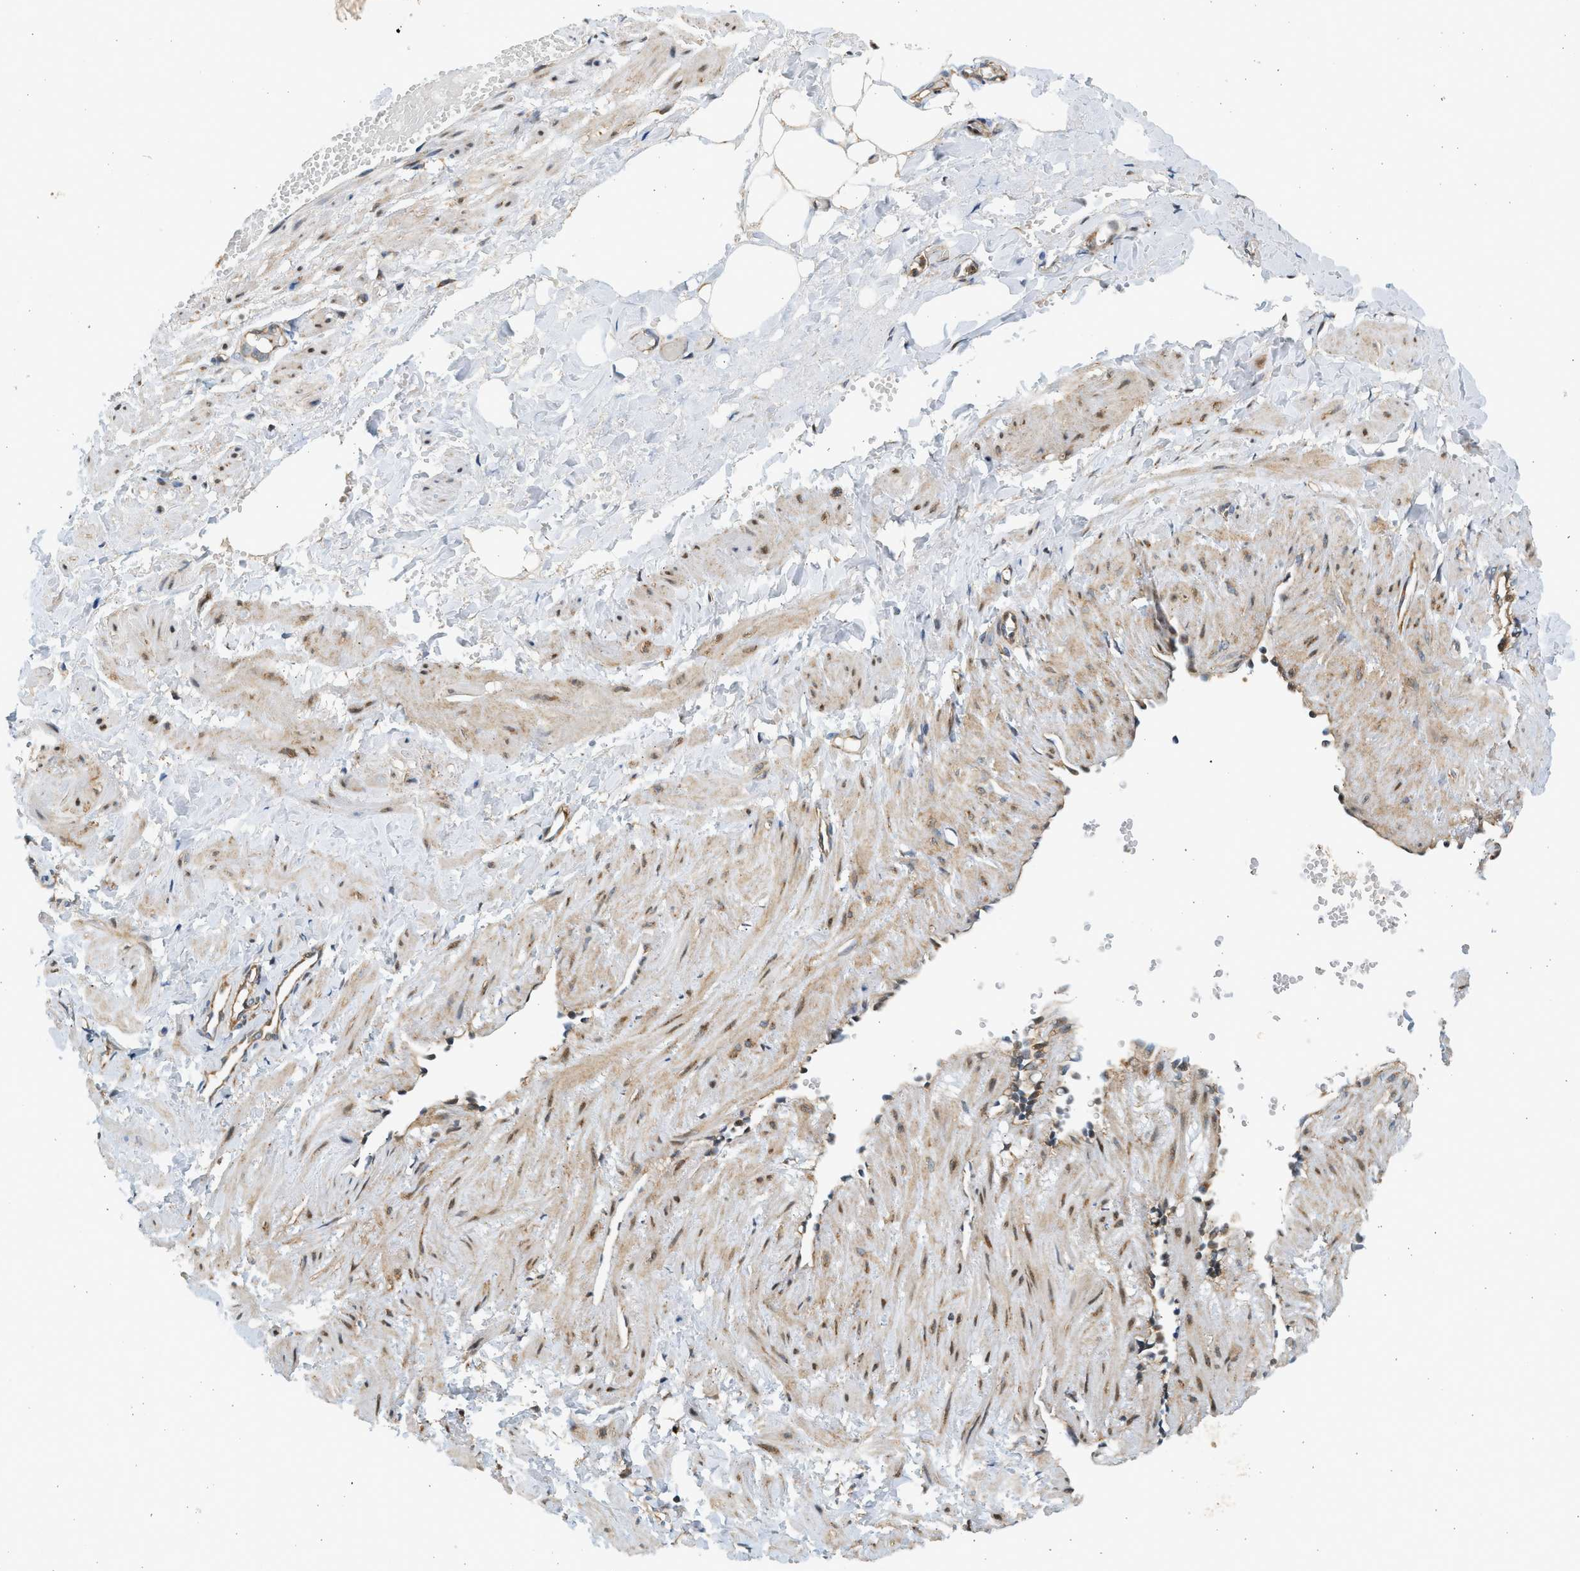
{"staining": {"intensity": "moderate", "quantity": ">75%", "location": "cytoplasmic/membranous"}, "tissue": "adipose tissue", "cell_type": "Adipocytes", "image_type": "normal", "snomed": [{"axis": "morphology", "description": "Normal tissue, NOS"}, {"axis": "topography", "description": "Soft tissue"}, {"axis": "topography", "description": "Vascular tissue"}], "caption": "Adipose tissue was stained to show a protein in brown. There is medium levels of moderate cytoplasmic/membranous expression in about >75% of adipocytes. (Stains: DAB (3,3'-diaminobenzidine) in brown, nuclei in blue, Microscopy: brightfield microscopy at high magnification).", "gene": "NRSN2", "patient": {"sex": "female", "age": 35}}